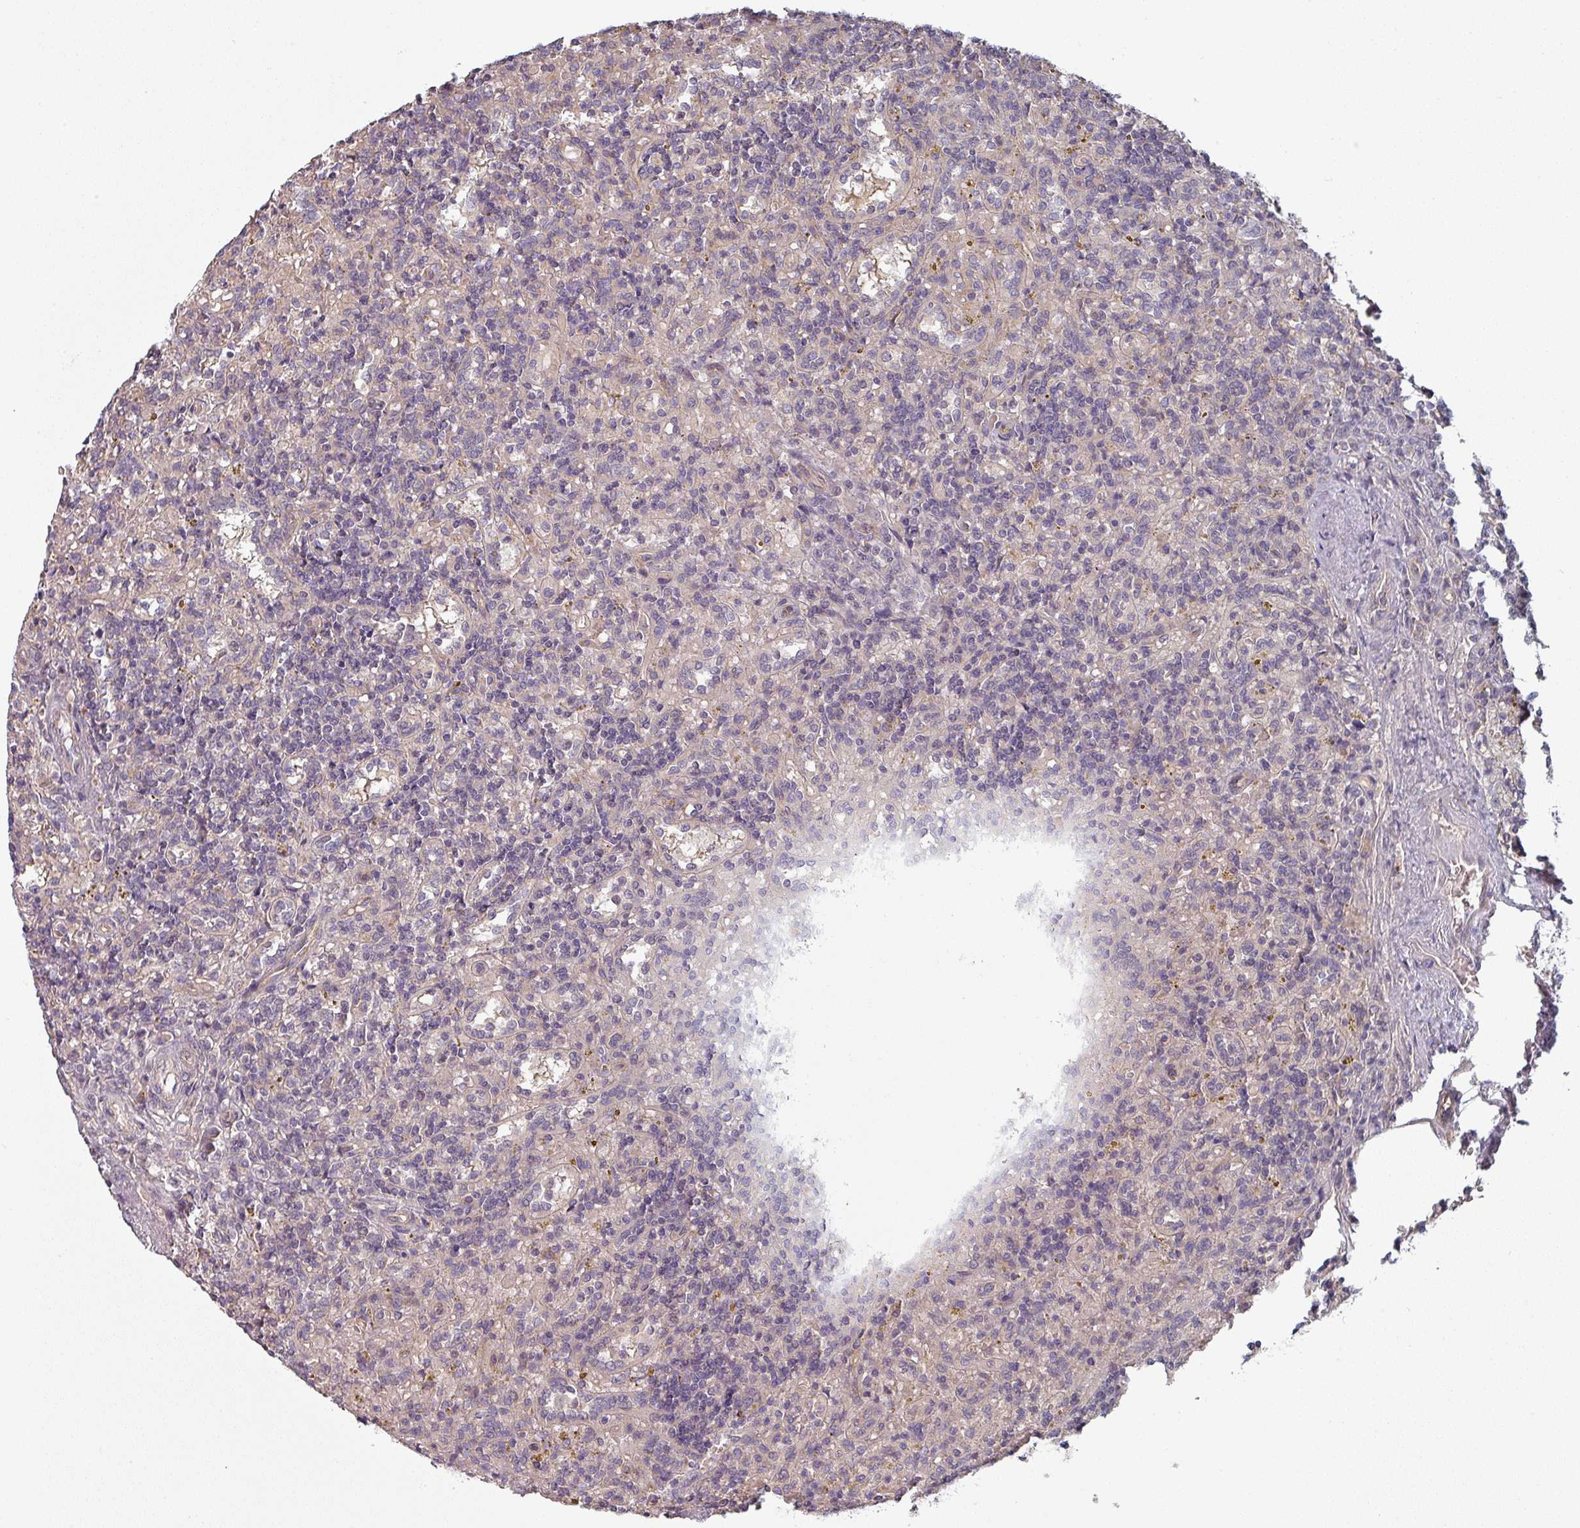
{"staining": {"intensity": "negative", "quantity": "none", "location": "none"}, "tissue": "lymphoma", "cell_type": "Tumor cells", "image_type": "cancer", "snomed": [{"axis": "morphology", "description": "Malignant lymphoma, non-Hodgkin's type, Low grade"}, {"axis": "topography", "description": "Spleen"}], "caption": "This is an immunohistochemistry (IHC) image of human lymphoma. There is no positivity in tumor cells.", "gene": "PLEKHJ1", "patient": {"sex": "male", "age": 67}}